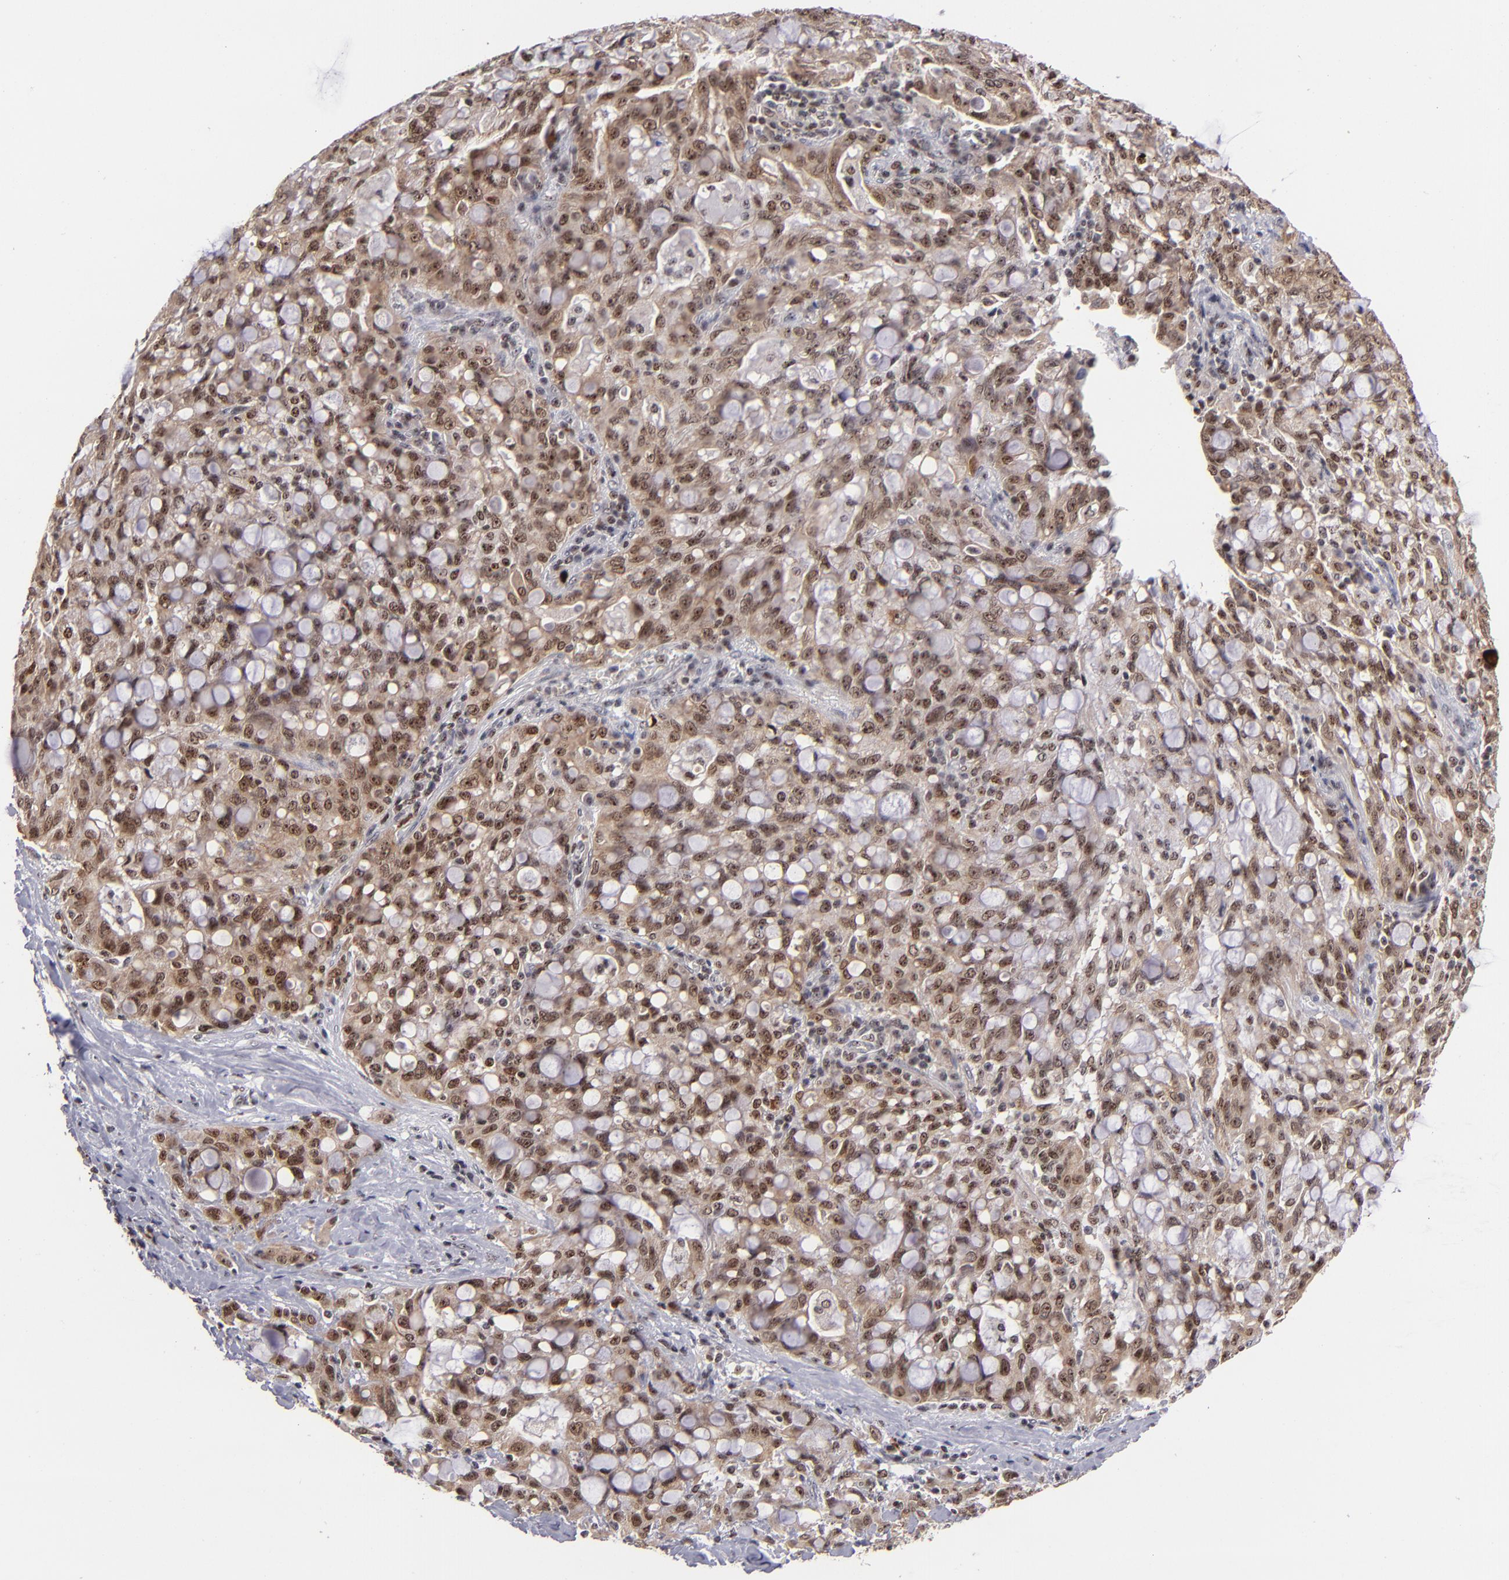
{"staining": {"intensity": "moderate", "quantity": ">75%", "location": "cytoplasmic/membranous,nuclear"}, "tissue": "lung cancer", "cell_type": "Tumor cells", "image_type": "cancer", "snomed": [{"axis": "morphology", "description": "Adenocarcinoma, NOS"}, {"axis": "topography", "description": "Lung"}], "caption": "This is an image of immunohistochemistry staining of lung cancer, which shows moderate expression in the cytoplasmic/membranous and nuclear of tumor cells.", "gene": "PCNX4", "patient": {"sex": "female", "age": 44}}